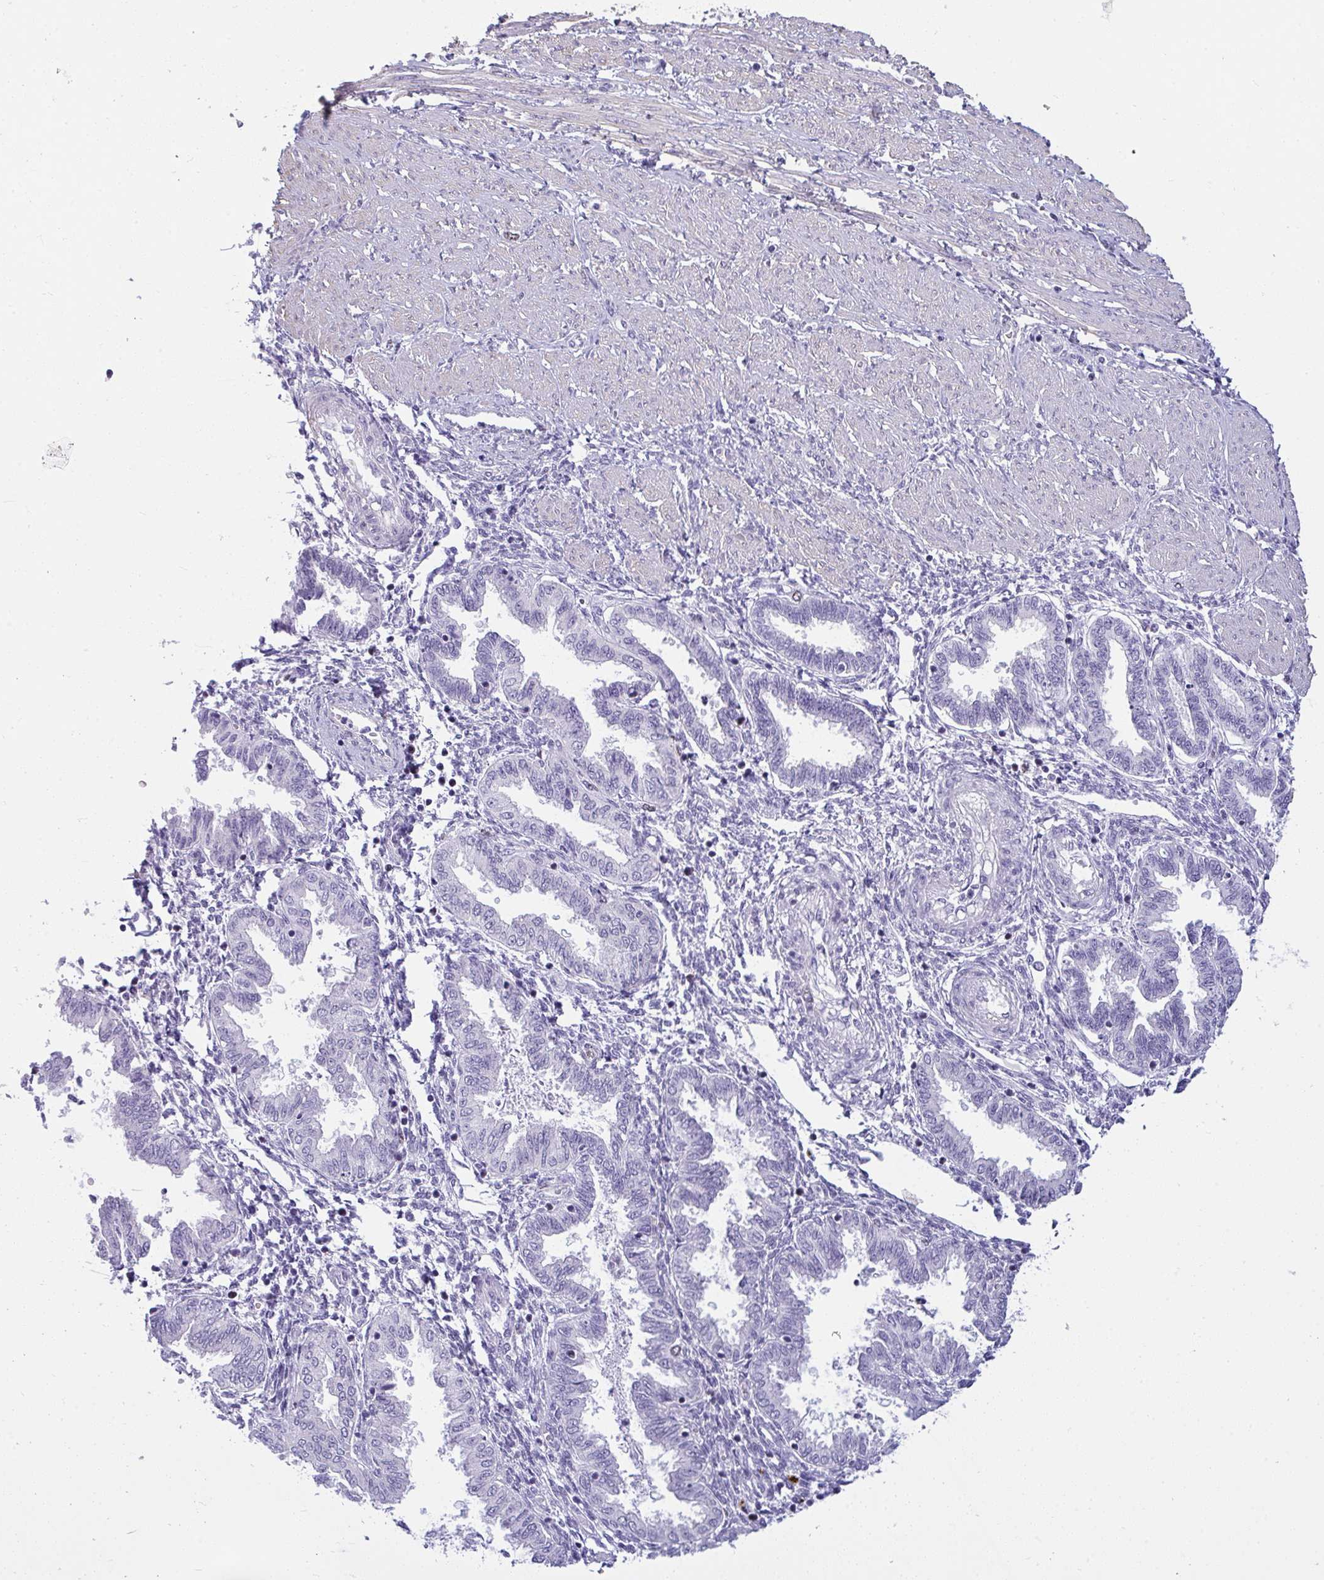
{"staining": {"intensity": "negative", "quantity": "none", "location": "none"}, "tissue": "endometrium", "cell_type": "Cells in endometrial stroma", "image_type": "normal", "snomed": [{"axis": "morphology", "description": "Normal tissue, NOS"}, {"axis": "topography", "description": "Endometrium"}], "caption": "IHC histopathology image of unremarkable endometrium stained for a protein (brown), which exhibits no staining in cells in endometrial stroma.", "gene": "SUZ12", "patient": {"sex": "female", "age": 33}}